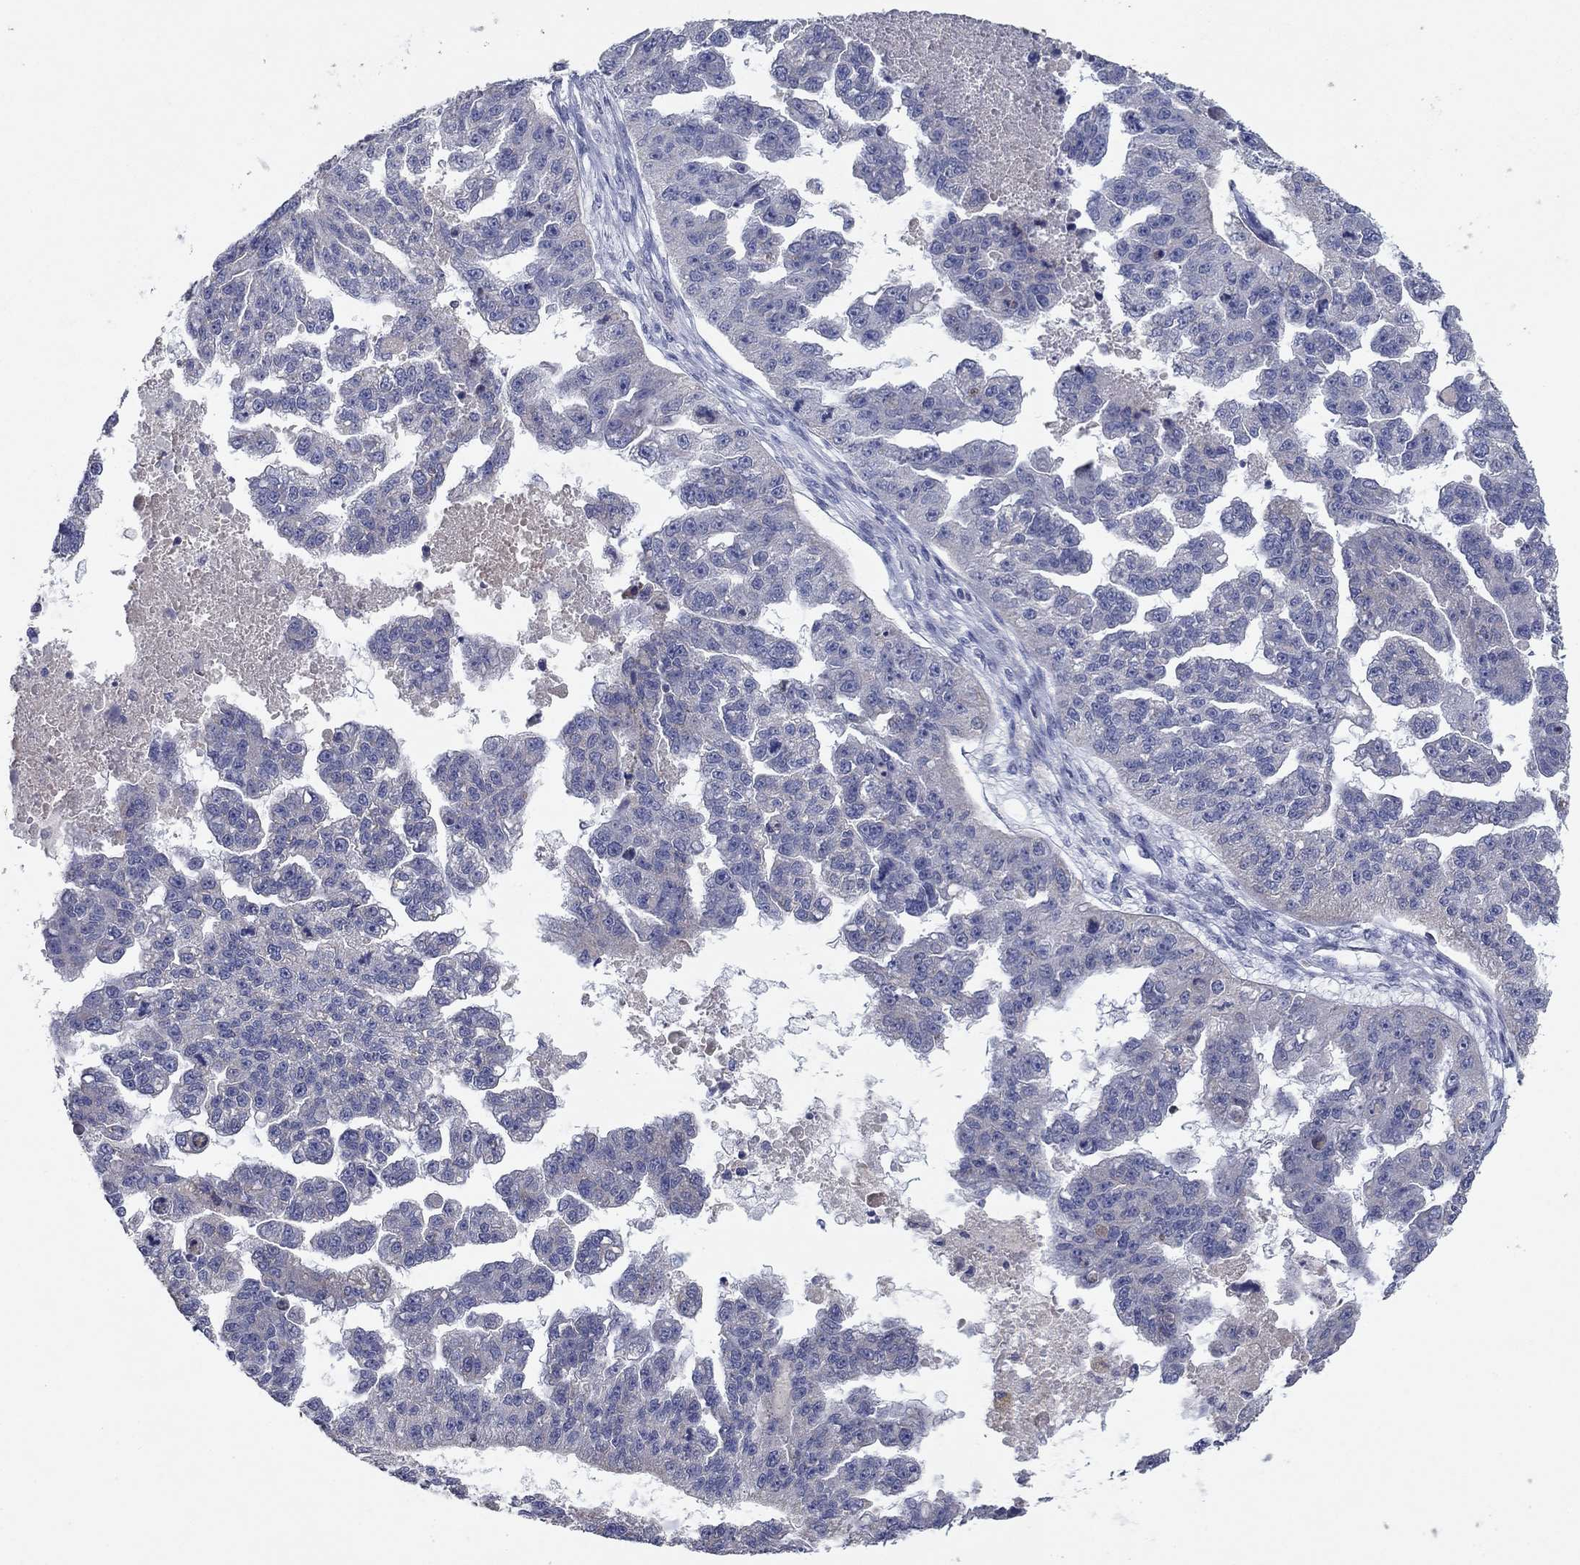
{"staining": {"intensity": "negative", "quantity": "none", "location": "none"}, "tissue": "ovarian cancer", "cell_type": "Tumor cells", "image_type": "cancer", "snomed": [{"axis": "morphology", "description": "Cystadenocarcinoma, serous, NOS"}, {"axis": "topography", "description": "Ovary"}], "caption": "Ovarian cancer (serous cystadenocarcinoma) was stained to show a protein in brown. There is no significant expression in tumor cells.", "gene": "PTGDS", "patient": {"sex": "female", "age": 58}}